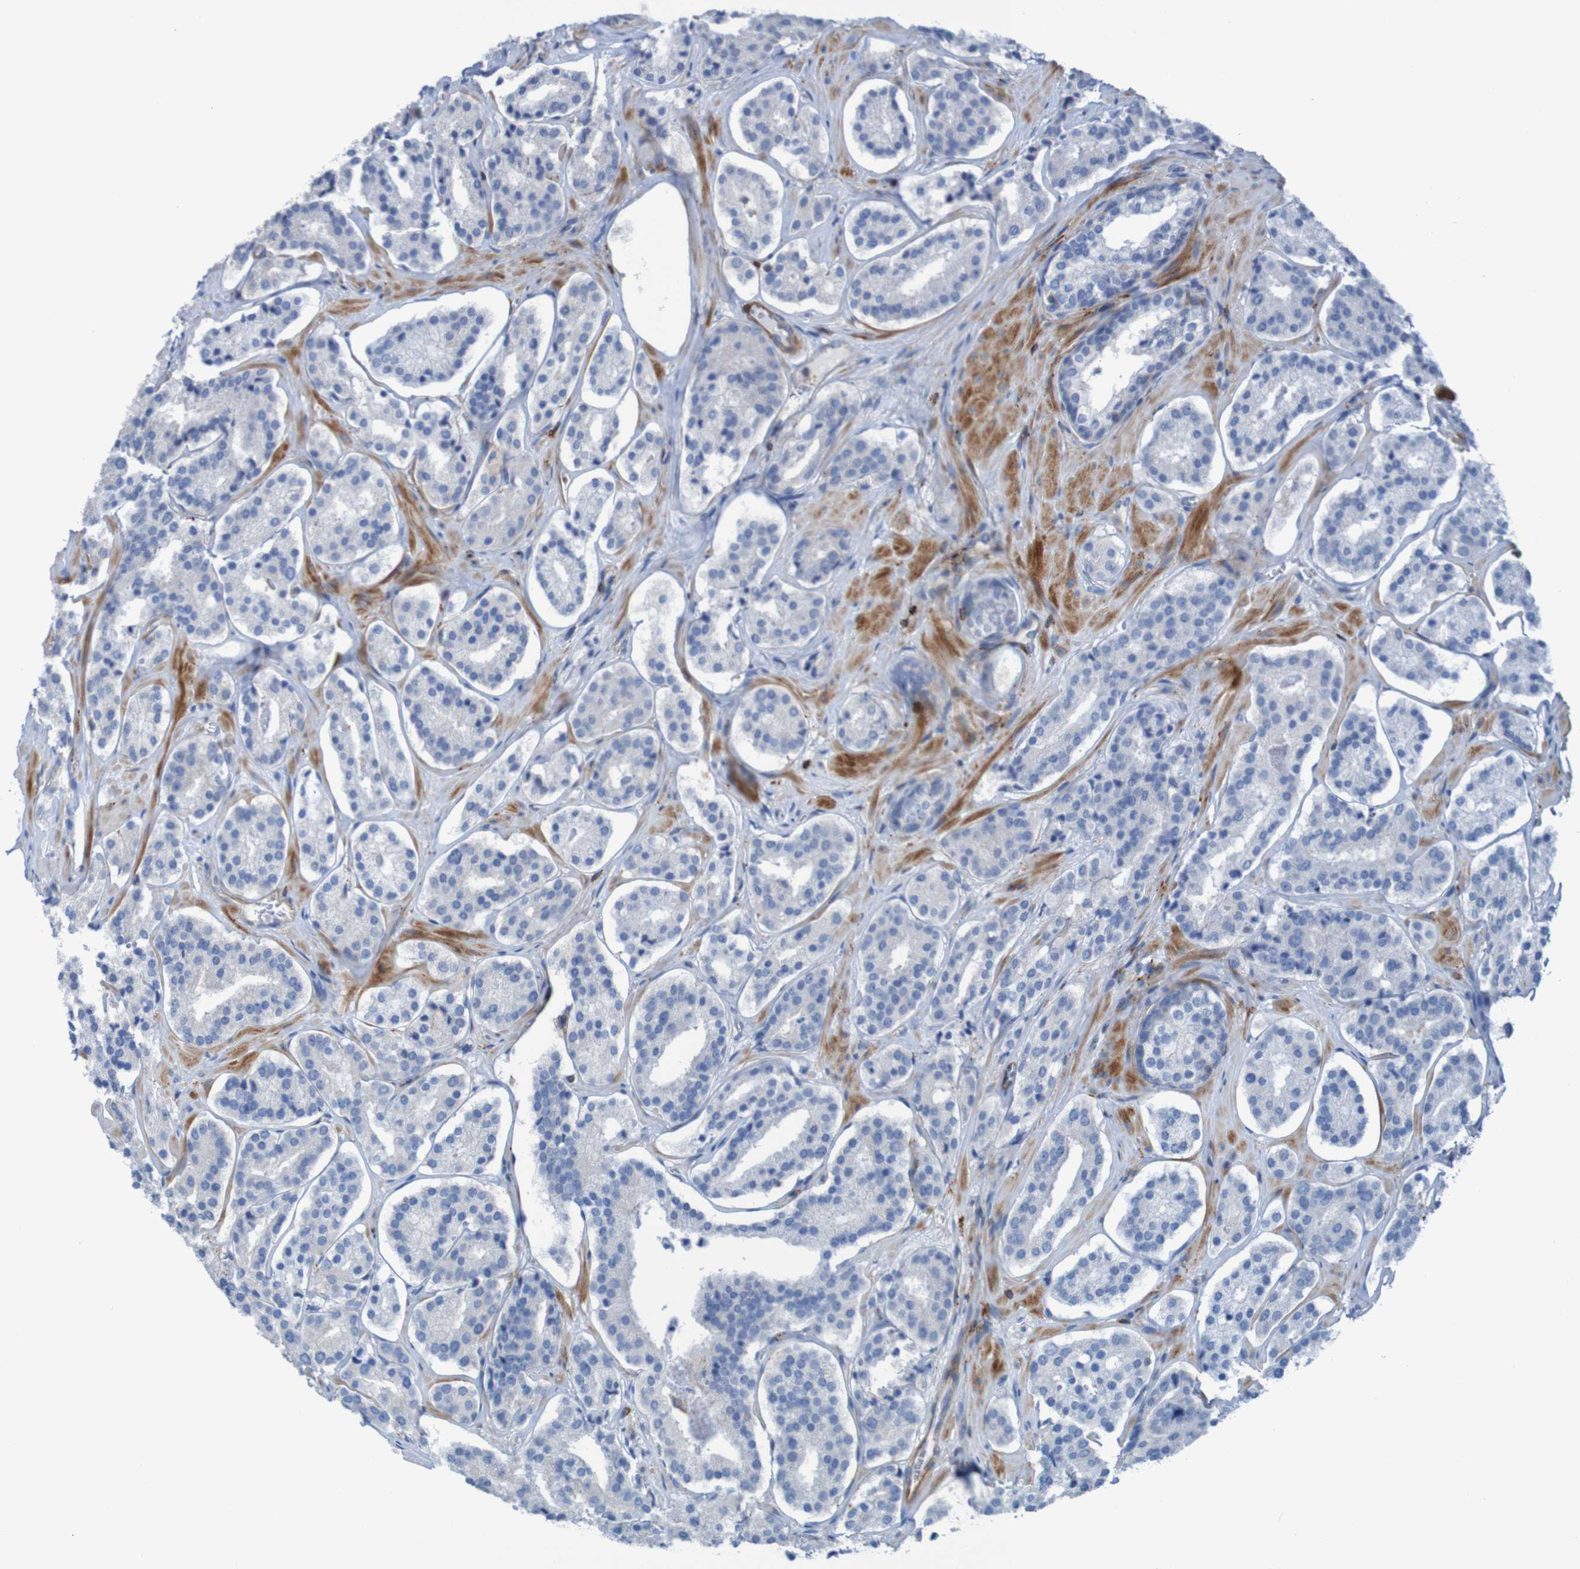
{"staining": {"intensity": "negative", "quantity": "none", "location": "none"}, "tissue": "prostate cancer", "cell_type": "Tumor cells", "image_type": "cancer", "snomed": [{"axis": "morphology", "description": "Adenocarcinoma, High grade"}, {"axis": "topography", "description": "Prostate"}], "caption": "DAB (3,3'-diaminobenzidine) immunohistochemical staining of human prostate high-grade adenocarcinoma exhibits no significant positivity in tumor cells. The staining is performed using DAB brown chromogen with nuclei counter-stained in using hematoxylin.", "gene": "RNF182", "patient": {"sex": "male", "age": 60}}